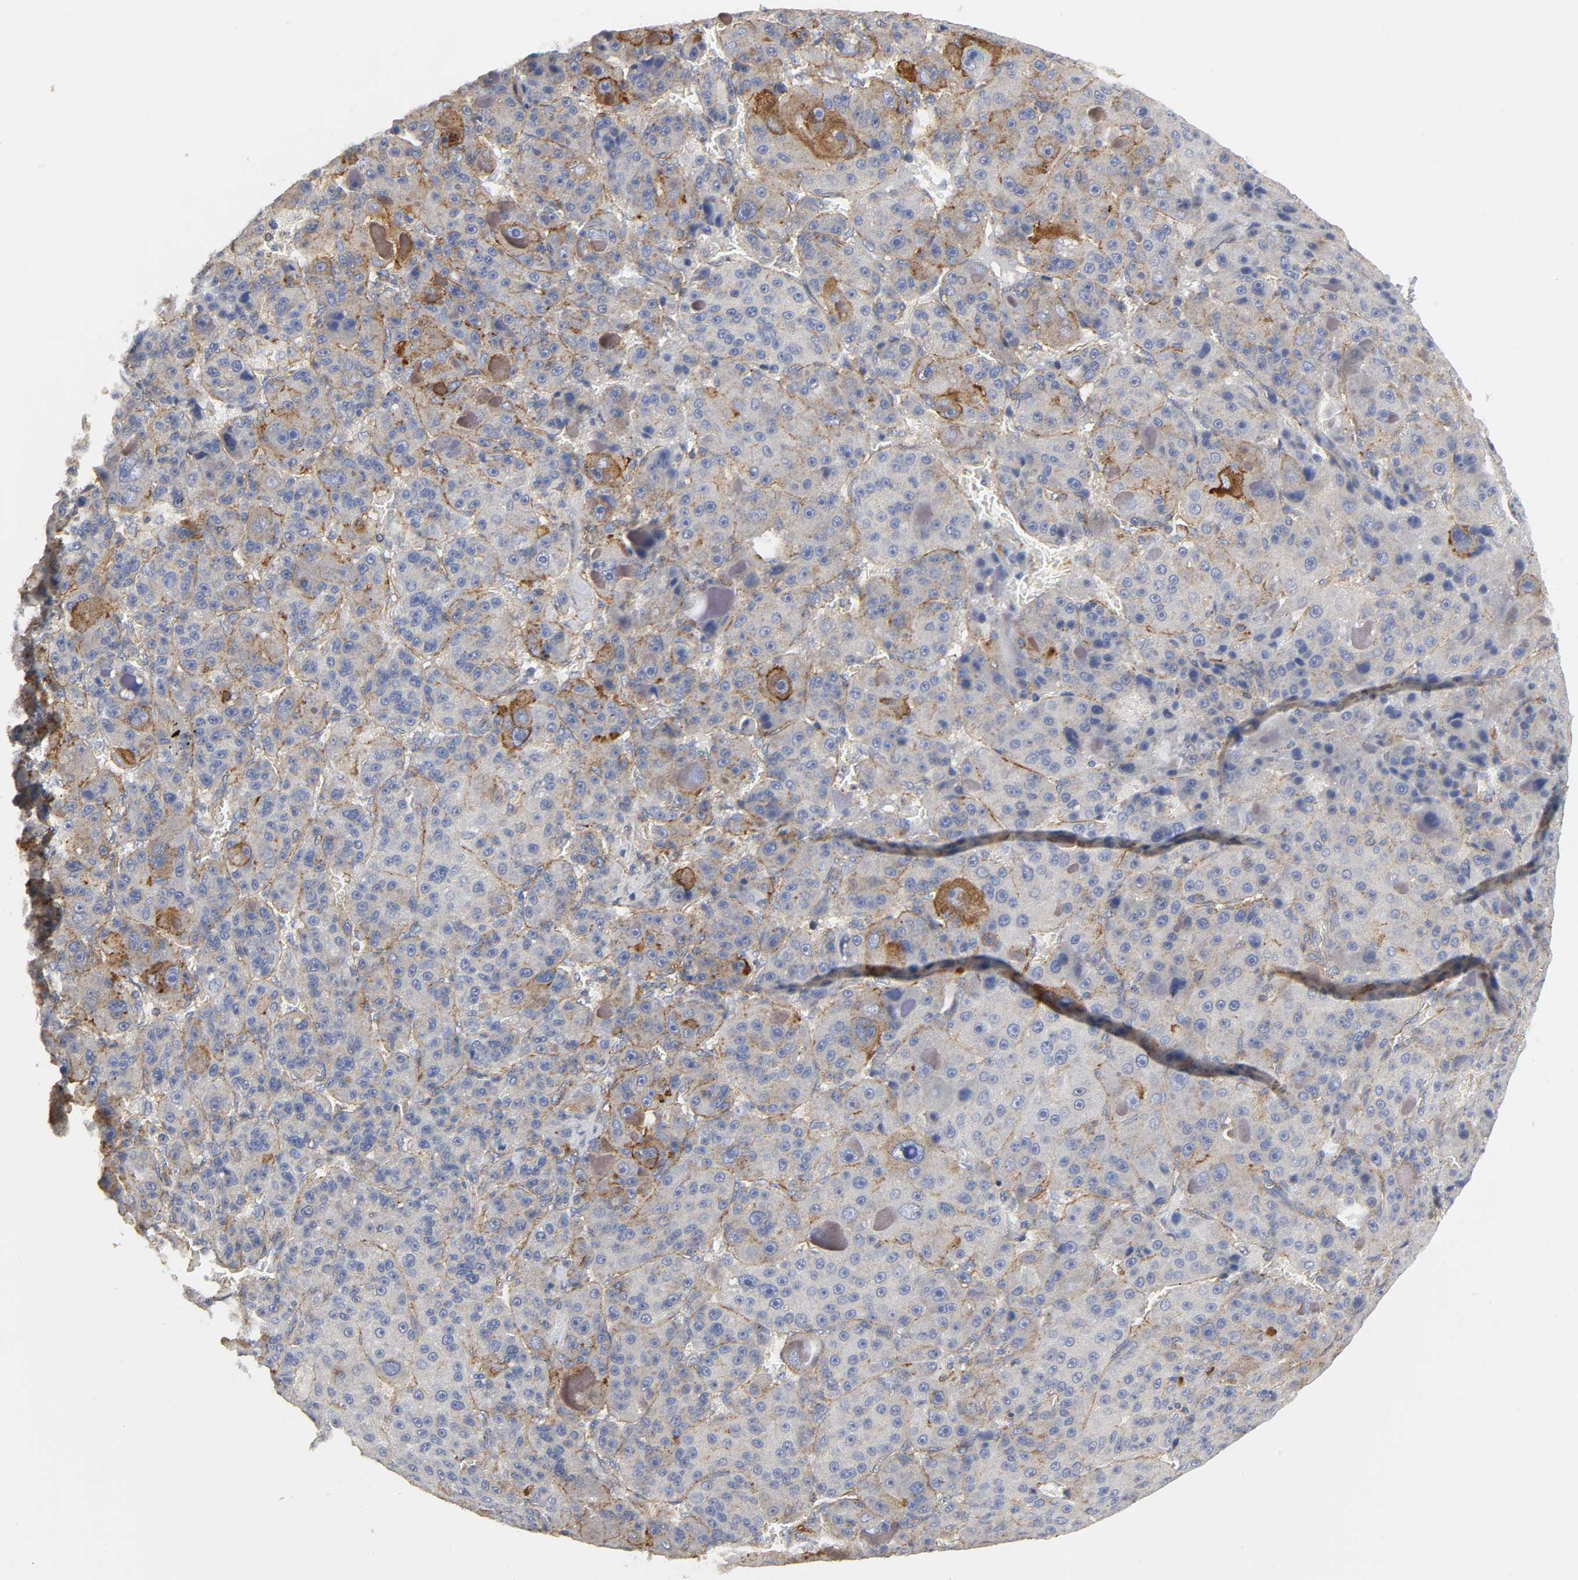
{"staining": {"intensity": "strong", "quantity": "<25%", "location": "cytoplasmic/membranous"}, "tissue": "liver cancer", "cell_type": "Tumor cells", "image_type": "cancer", "snomed": [{"axis": "morphology", "description": "Carcinoma, Hepatocellular, NOS"}, {"axis": "topography", "description": "Liver"}], "caption": "IHC staining of hepatocellular carcinoma (liver), which demonstrates medium levels of strong cytoplasmic/membranous positivity in about <25% of tumor cells indicating strong cytoplasmic/membranous protein expression. The staining was performed using DAB (3,3'-diaminobenzidine) (brown) for protein detection and nuclei were counterstained in hematoxylin (blue).", "gene": "SH3GLB1", "patient": {"sex": "male", "age": 76}}